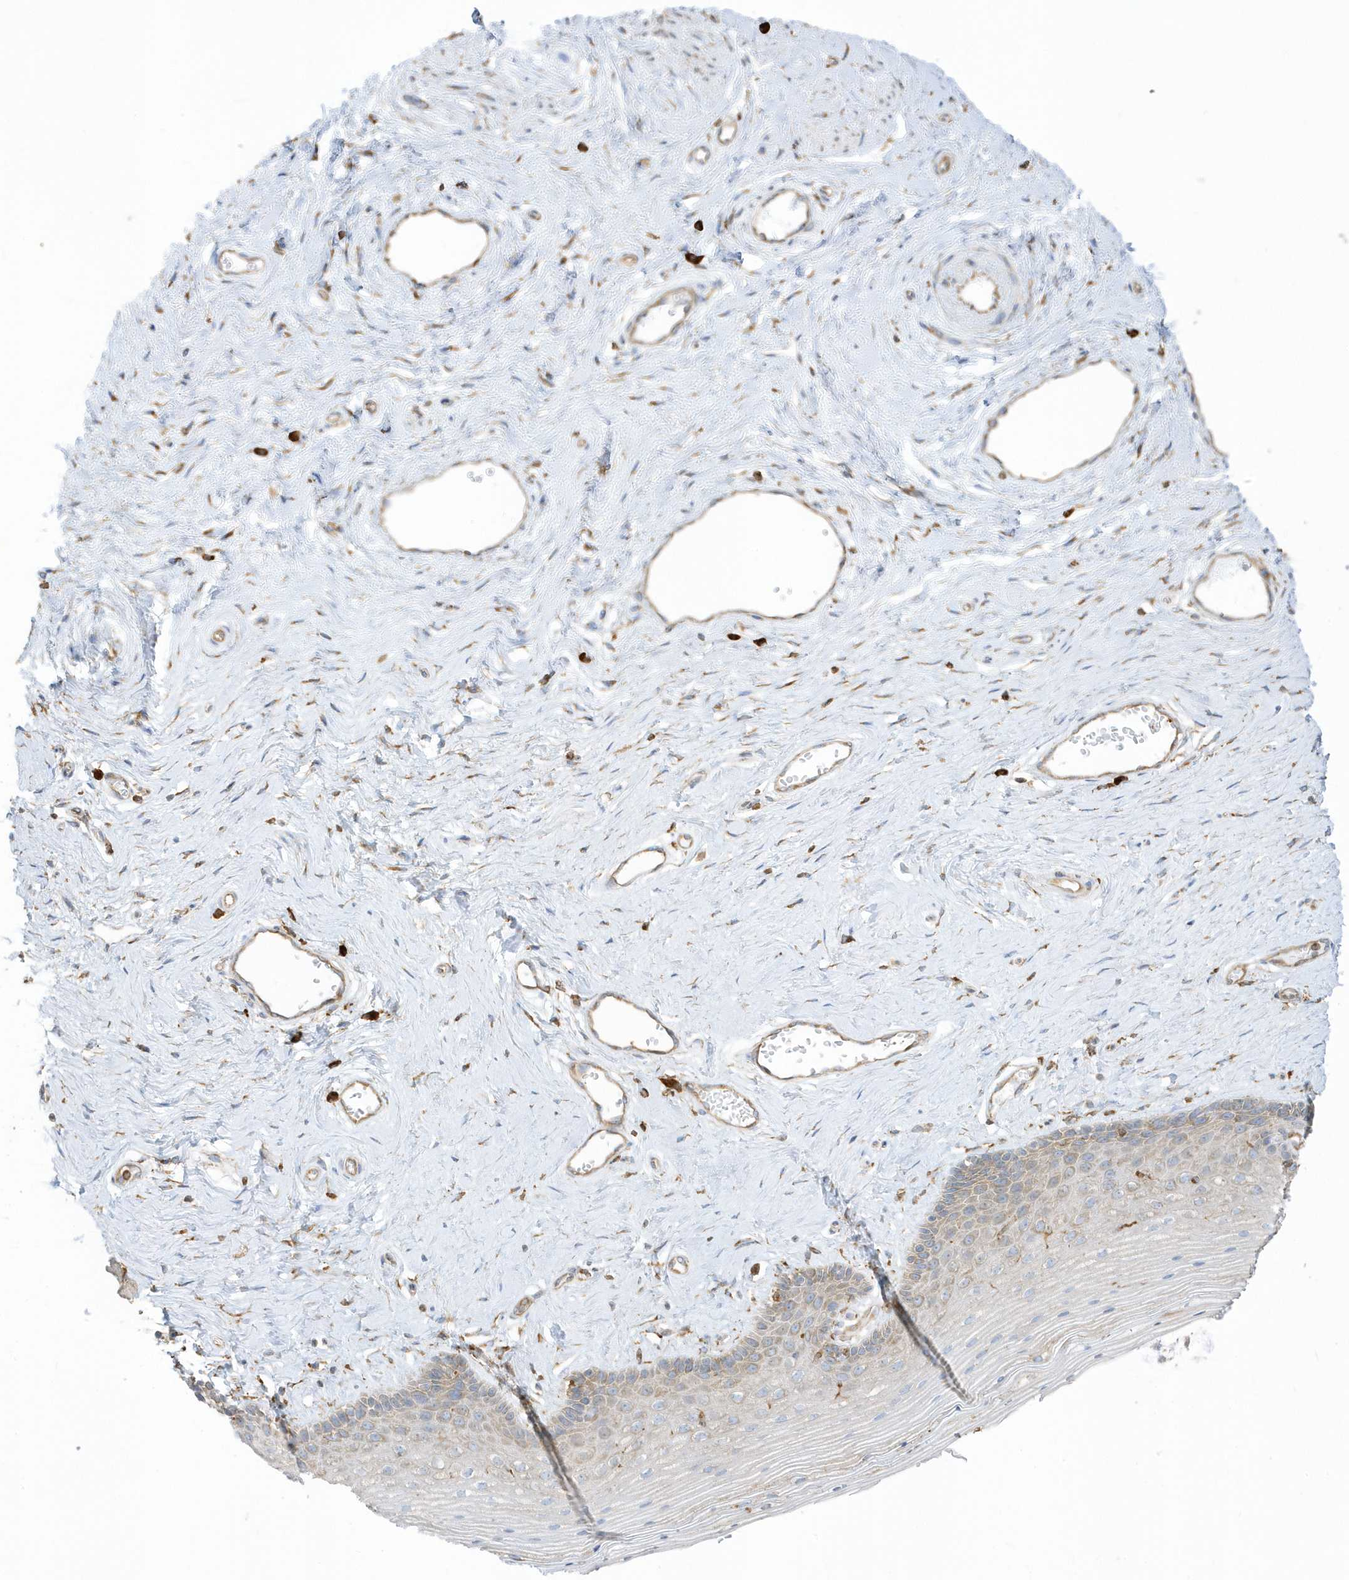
{"staining": {"intensity": "moderate", "quantity": ">75%", "location": "cytoplasmic/membranous"}, "tissue": "vagina", "cell_type": "Squamous epithelial cells", "image_type": "normal", "snomed": [{"axis": "morphology", "description": "Normal tissue, NOS"}, {"axis": "topography", "description": "Vagina"}], "caption": "Immunohistochemical staining of normal human vagina reveals medium levels of moderate cytoplasmic/membranous expression in approximately >75% of squamous epithelial cells.", "gene": "PDIA6", "patient": {"sex": "female", "age": 46}}